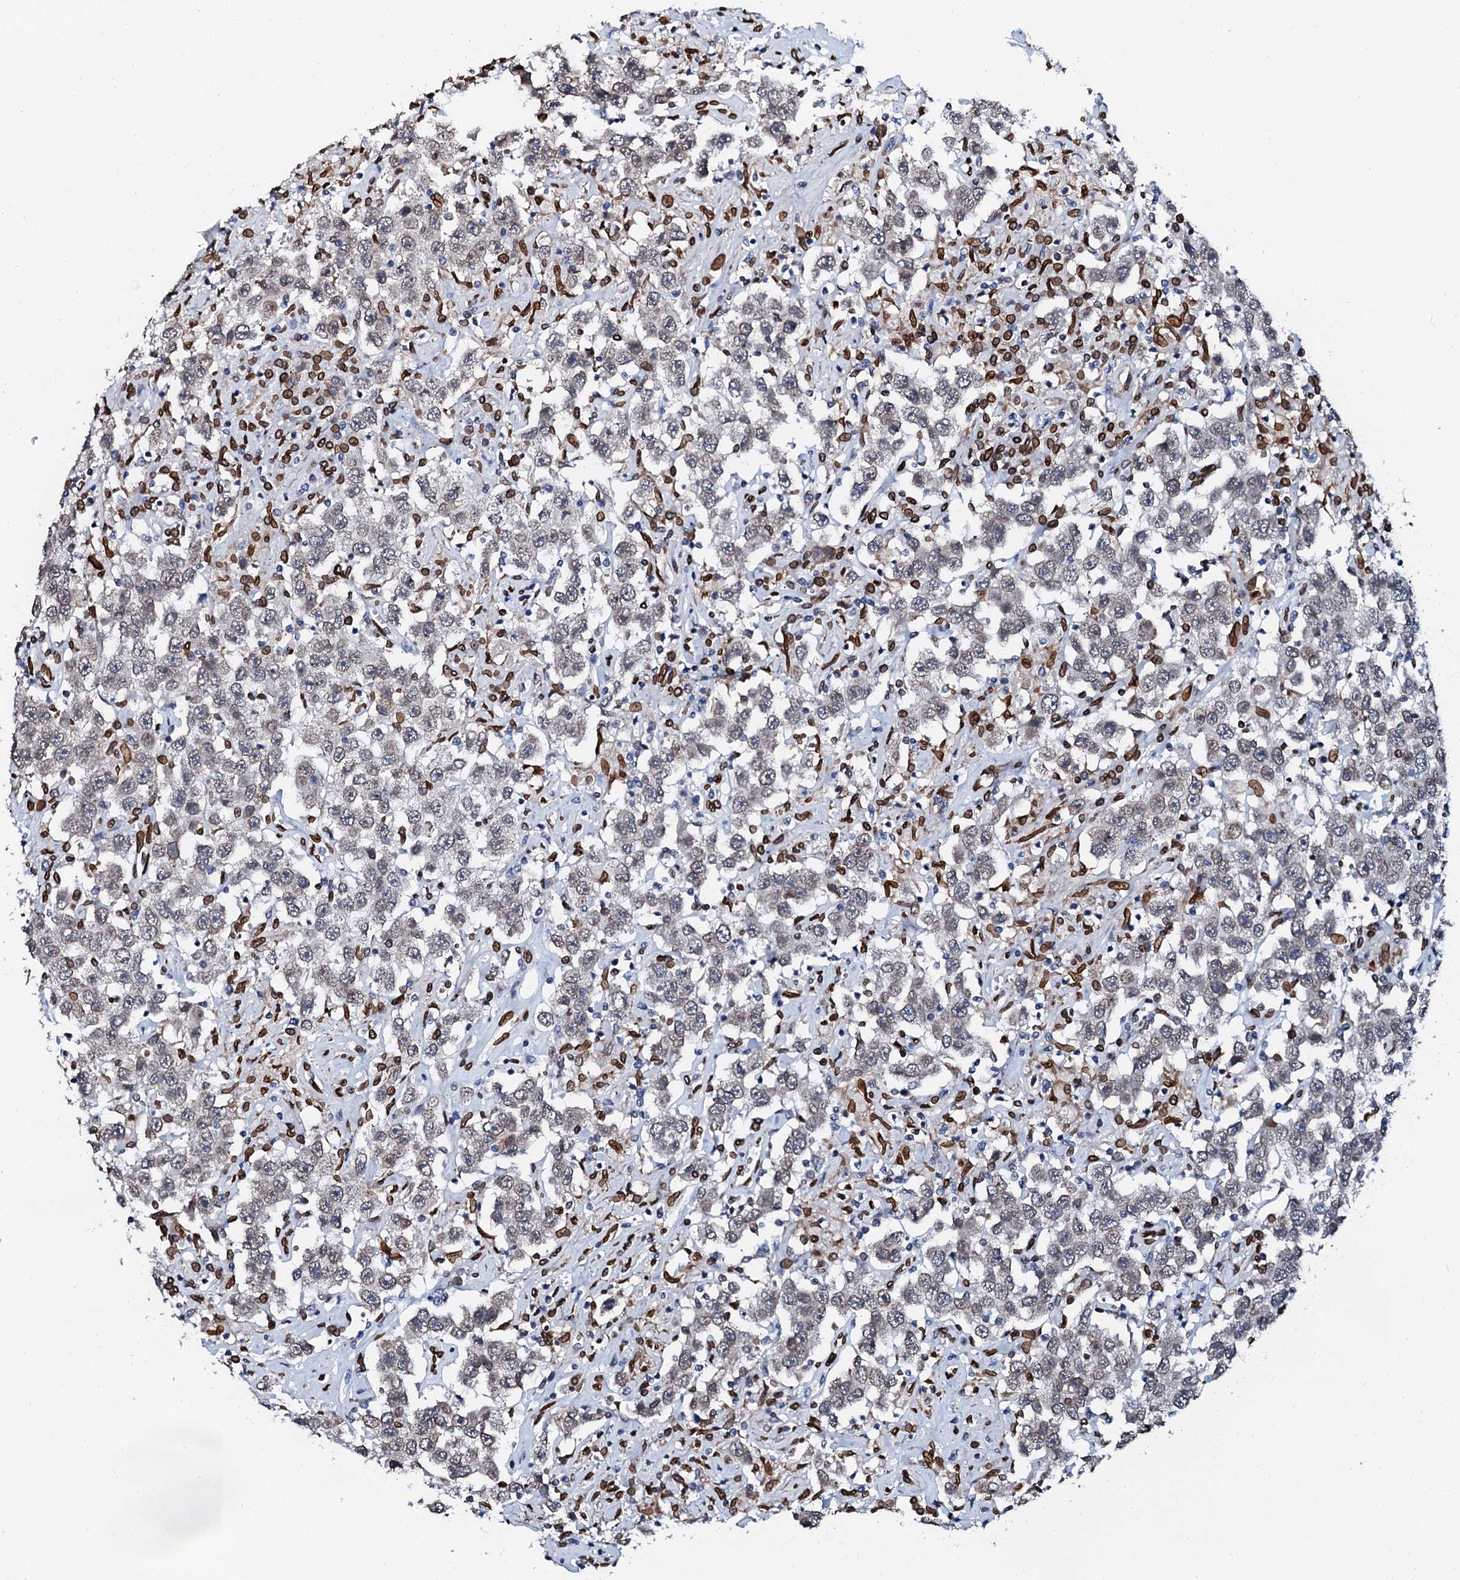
{"staining": {"intensity": "weak", "quantity": "25%-75%", "location": "cytoplasmic/membranous,nuclear"}, "tissue": "testis cancer", "cell_type": "Tumor cells", "image_type": "cancer", "snomed": [{"axis": "morphology", "description": "Seminoma, NOS"}, {"axis": "topography", "description": "Testis"}], "caption": "Immunohistochemical staining of testis cancer demonstrates weak cytoplasmic/membranous and nuclear protein staining in approximately 25%-75% of tumor cells. Nuclei are stained in blue.", "gene": "KATNAL2", "patient": {"sex": "male", "age": 41}}